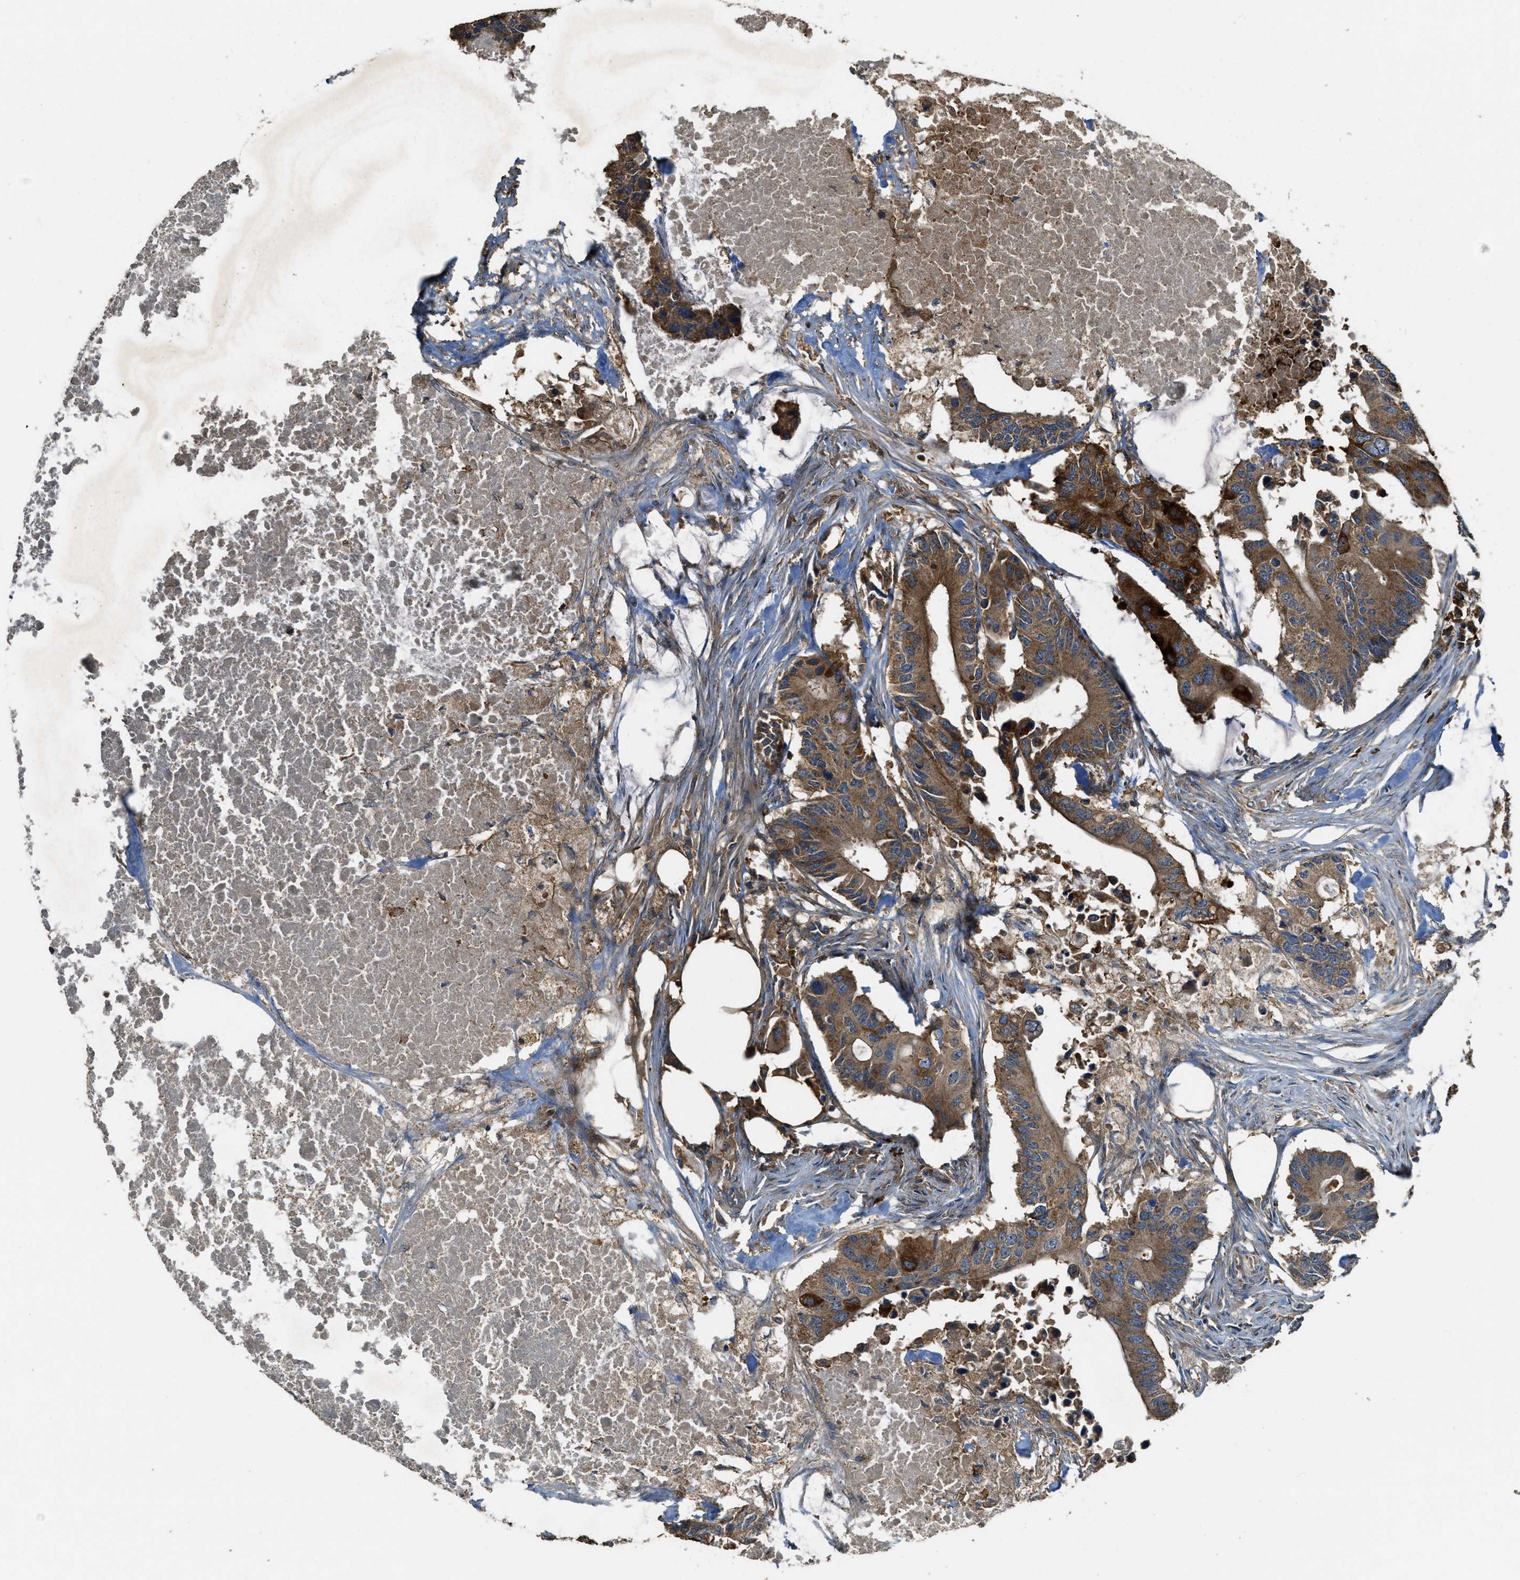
{"staining": {"intensity": "moderate", "quantity": ">75%", "location": "cytoplasmic/membranous"}, "tissue": "colorectal cancer", "cell_type": "Tumor cells", "image_type": "cancer", "snomed": [{"axis": "morphology", "description": "Adenocarcinoma, NOS"}, {"axis": "topography", "description": "Colon"}], "caption": "Moderate cytoplasmic/membranous positivity for a protein is present in about >75% of tumor cells of adenocarcinoma (colorectal) using immunohistochemistry.", "gene": "MAP3K8", "patient": {"sex": "male", "age": 71}}